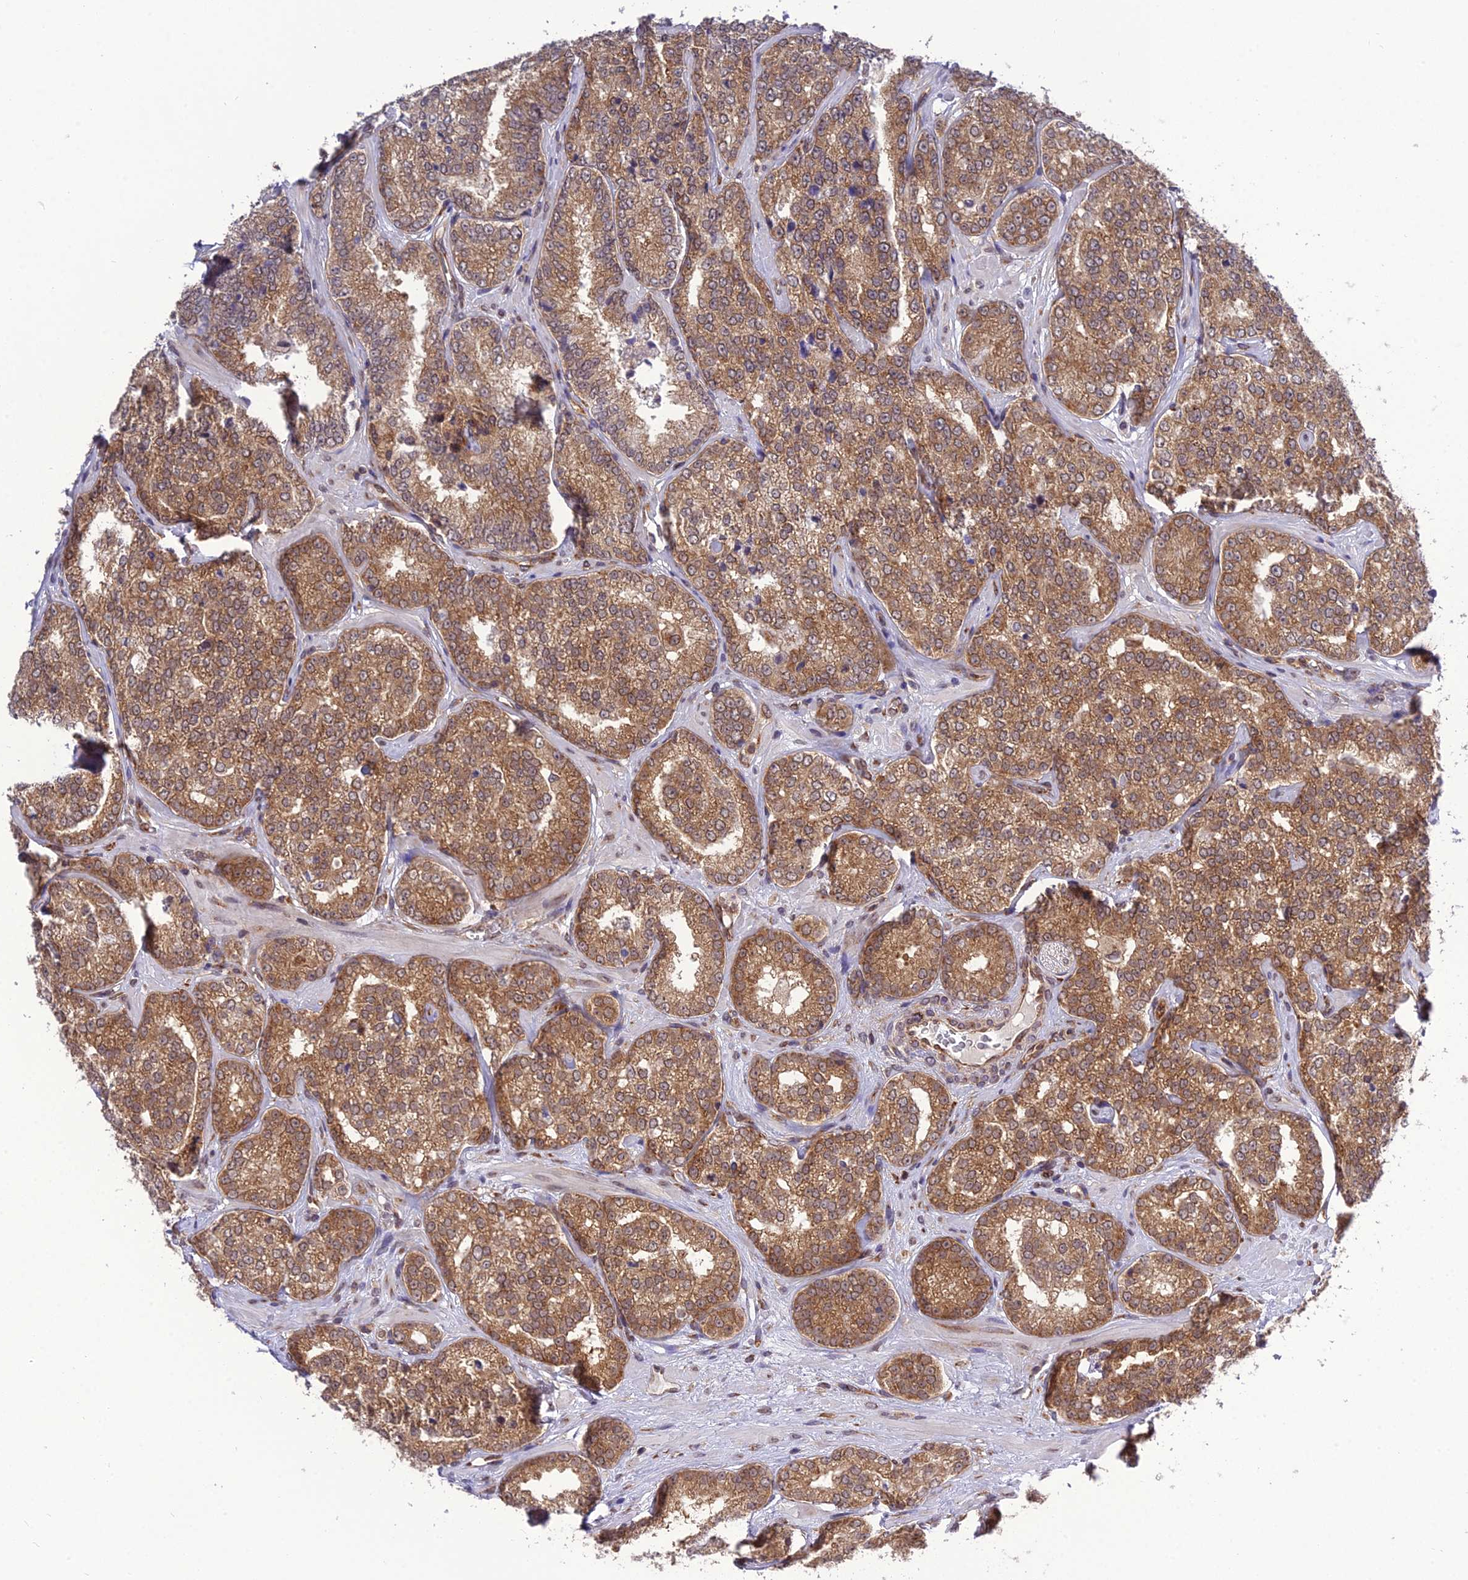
{"staining": {"intensity": "moderate", "quantity": ">75%", "location": "cytoplasmic/membranous"}, "tissue": "prostate cancer", "cell_type": "Tumor cells", "image_type": "cancer", "snomed": [{"axis": "morphology", "description": "Normal tissue, NOS"}, {"axis": "morphology", "description": "Adenocarcinoma, High grade"}, {"axis": "topography", "description": "Prostate"}], "caption": "Brown immunohistochemical staining in adenocarcinoma (high-grade) (prostate) demonstrates moderate cytoplasmic/membranous expression in about >75% of tumor cells.", "gene": "DHCR7", "patient": {"sex": "male", "age": 83}}